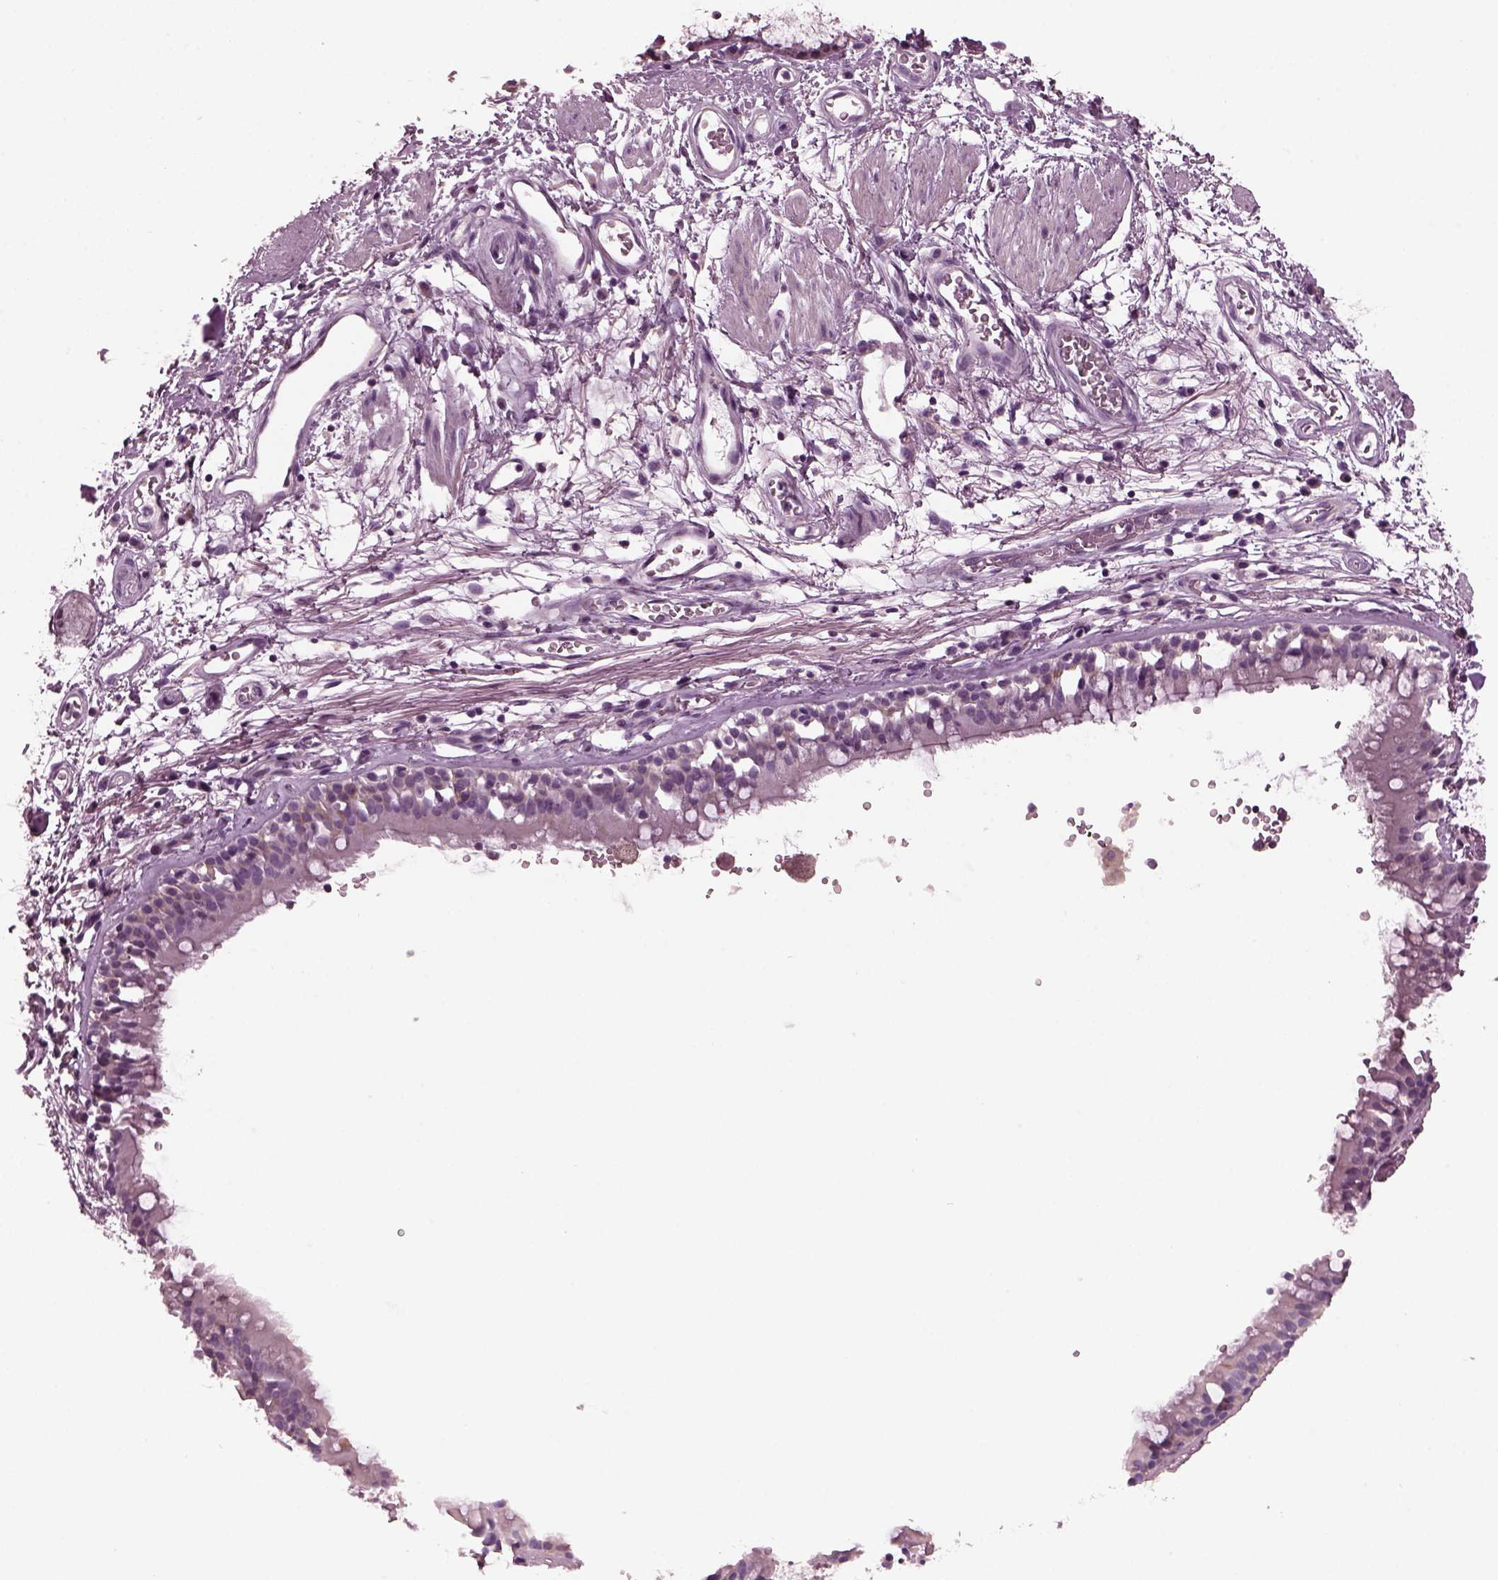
{"staining": {"intensity": "negative", "quantity": "none", "location": "none"}, "tissue": "adipose tissue", "cell_type": "Adipocytes", "image_type": "normal", "snomed": [{"axis": "morphology", "description": "Normal tissue, NOS"}, {"axis": "topography", "description": "Cartilage tissue"}, {"axis": "topography", "description": "Bronchus"}], "caption": "Adipocytes are negative for brown protein staining in unremarkable adipose tissue. (Stains: DAB (3,3'-diaminobenzidine) immunohistochemistry (IHC) with hematoxylin counter stain, Microscopy: brightfield microscopy at high magnification).", "gene": "GDF11", "patient": {"sex": "male", "age": 58}}